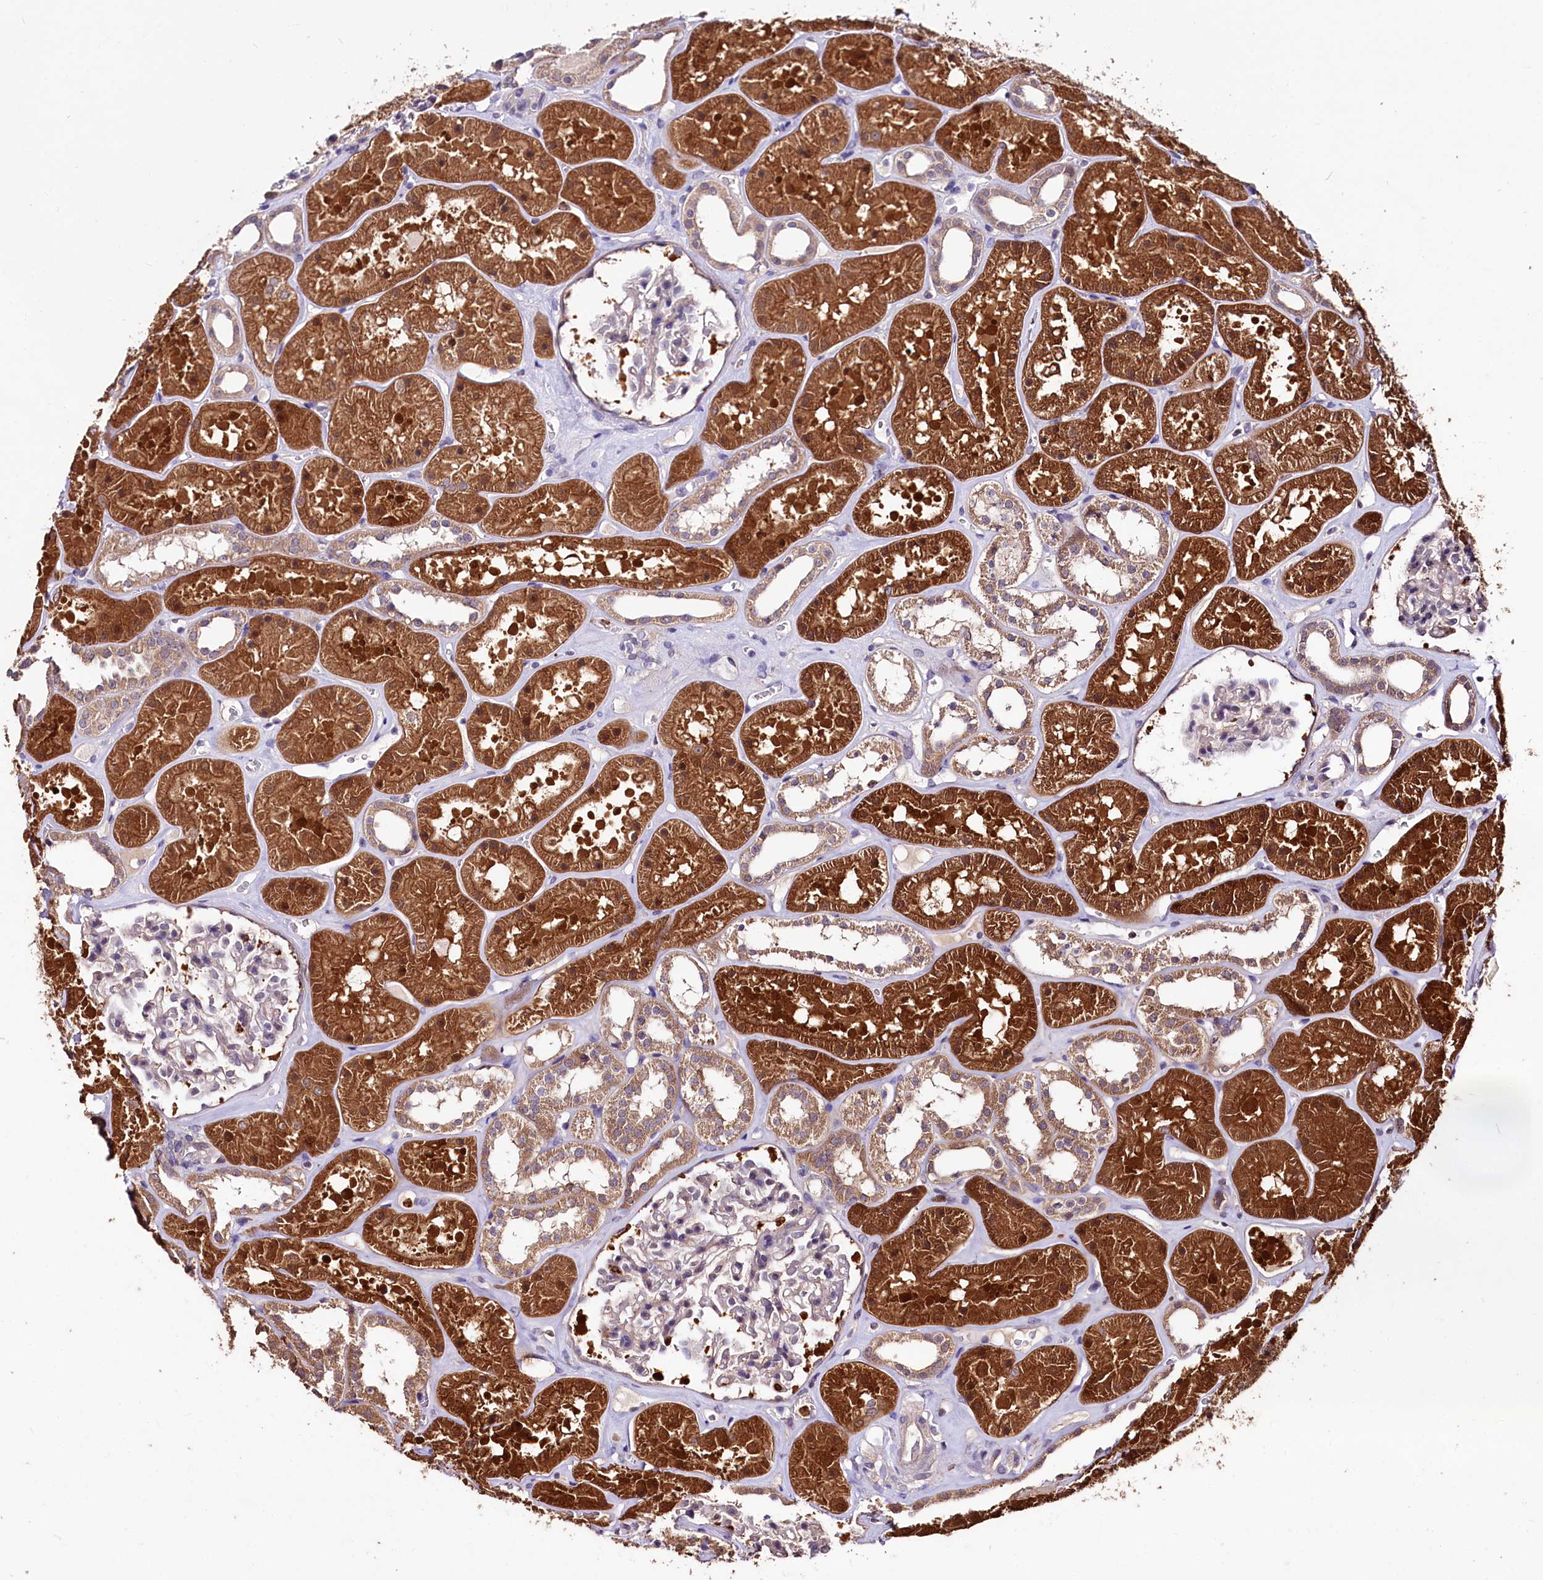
{"staining": {"intensity": "negative", "quantity": "none", "location": "none"}, "tissue": "kidney", "cell_type": "Cells in glomeruli", "image_type": "normal", "snomed": [{"axis": "morphology", "description": "Normal tissue, NOS"}, {"axis": "topography", "description": "Kidney"}], "caption": "There is no significant positivity in cells in glomeruli of kidney. (Immunohistochemistry (ihc), brightfield microscopy, high magnification).", "gene": "KLRB1", "patient": {"sex": "female", "age": 41}}